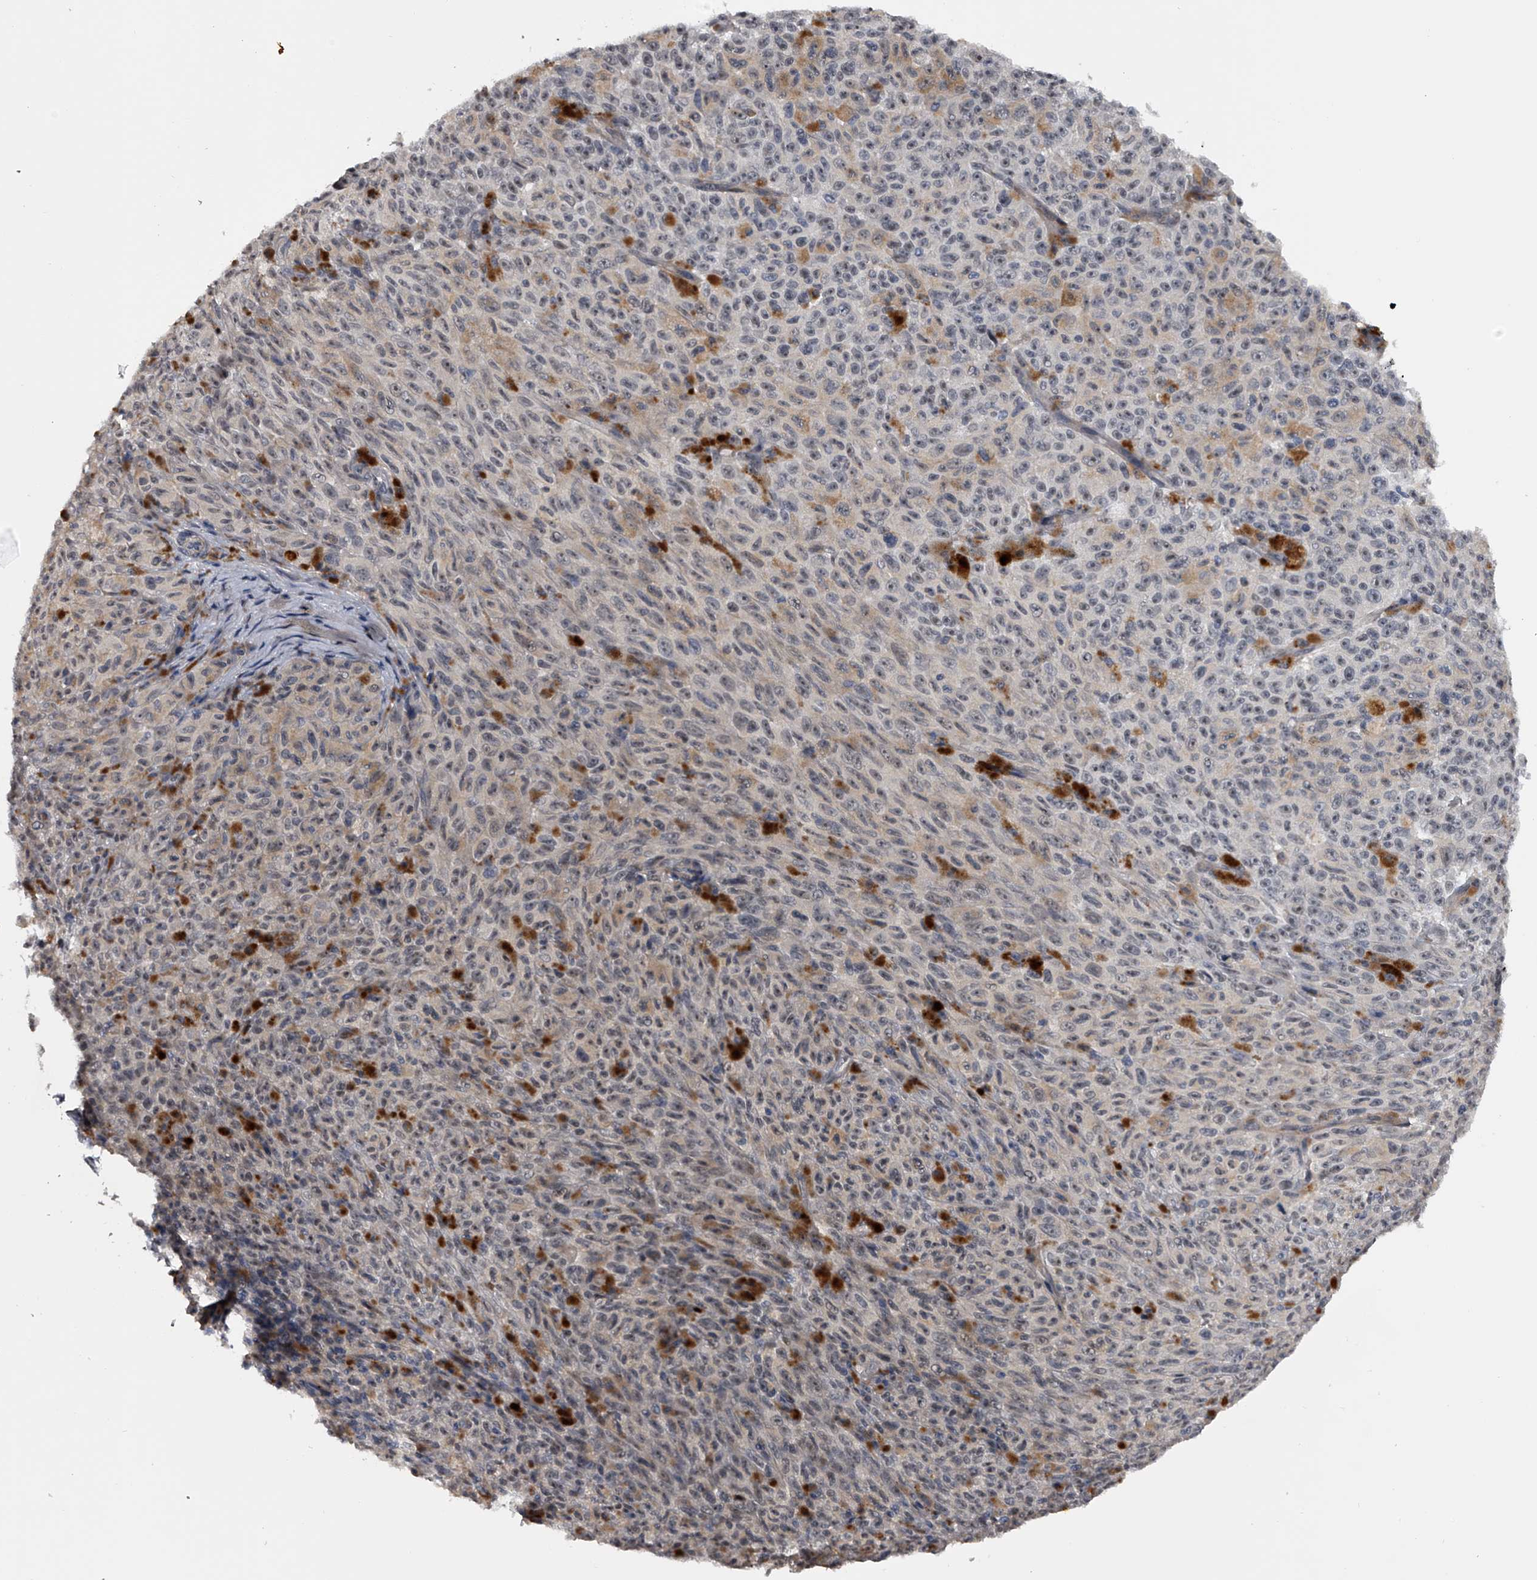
{"staining": {"intensity": "weak", "quantity": "25%-75%", "location": "nuclear"}, "tissue": "melanoma", "cell_type": "Tumor cells", "image_type": "cancer", "snomed": [{"axis": "morphology", "description": "Malignant melanoma, NOS"}, {"axis": "topography", "description": "Skin"}], "caption": "There is low levels of weak nuclear expression in tumor cells of malignant melanoma, as demonstrated by immunohistochemical staining (brown color).", "gene": "MDN1", "patient": {"sex": "female", "age": 82}}